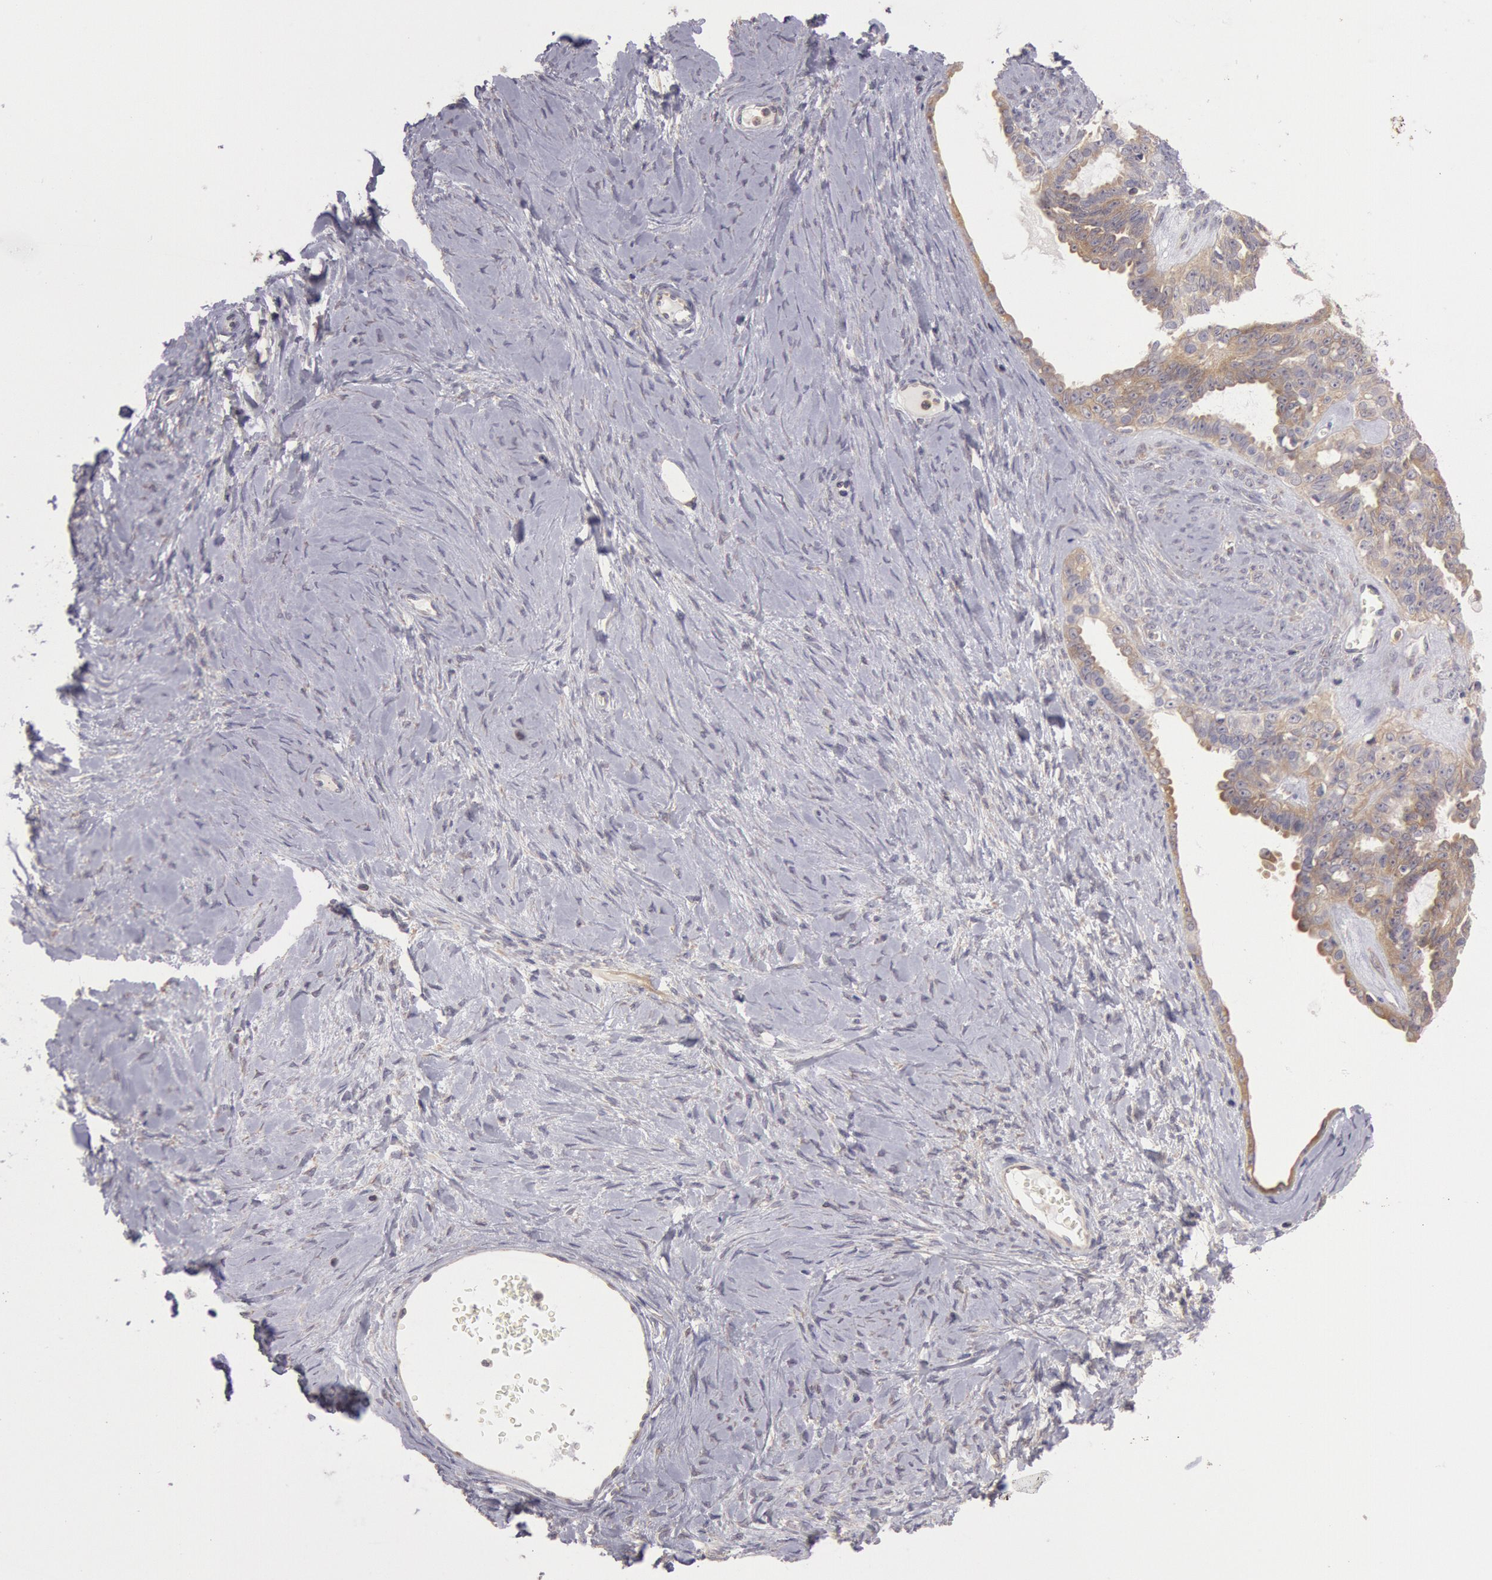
{"staining": {"intensity": "weak", "quantity": ">75%", "location": "cytoplasmic/membranous"}, "tissue": "ovarian cancer", "cell_type": "Tumor cells", "image_type": "cancer", "snomed": [{"axis": "morphology", "description": "Cystadenocarcinoma, serous, NOS"}, {"axis": "topography", "description": "Ovary"}], "caption": "Approximately >75% of tumor cells in human ovarian cancer demonstrate weak cytoplasmic/membranous protein positivity as visualized by brown immunohistochemical staining.", "gene": "NMT2", "patient": {"sex": "female", "age": 71}}